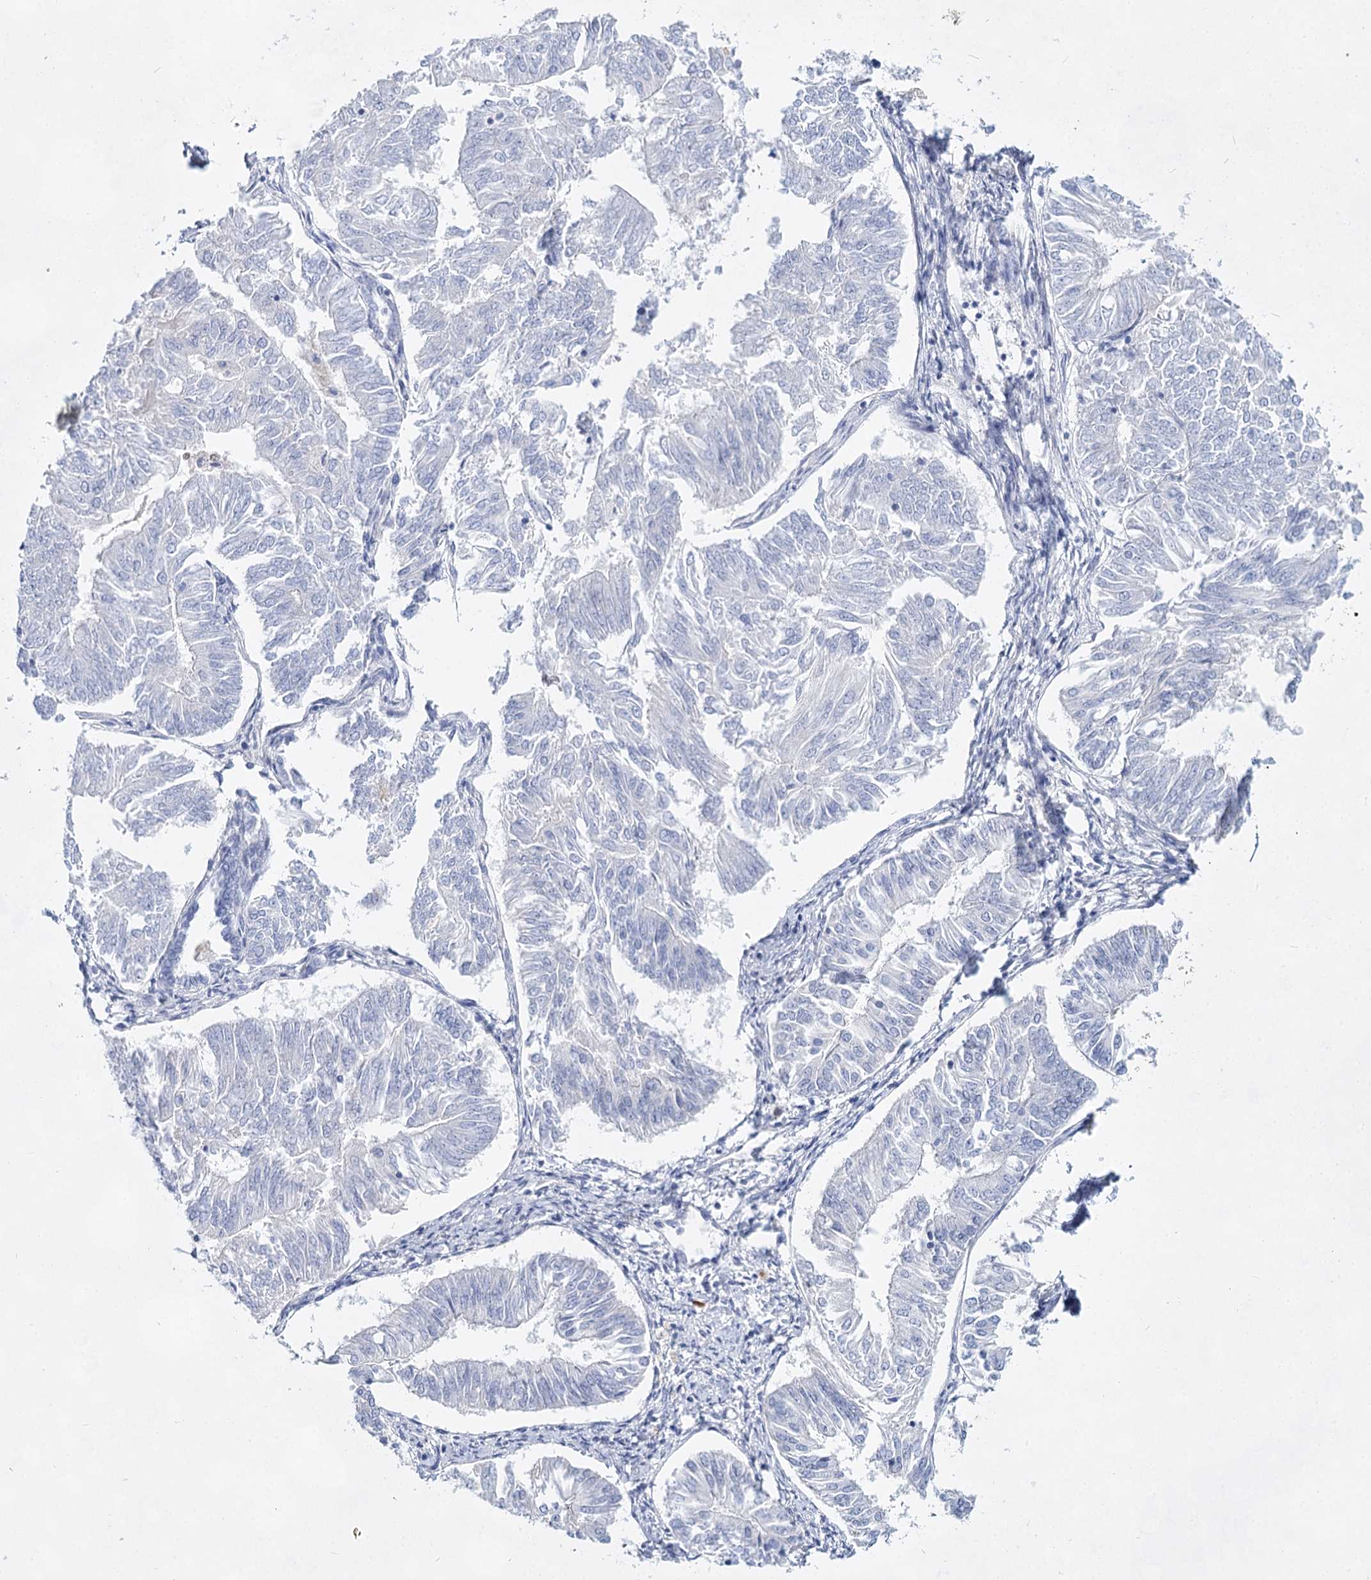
{"staining": {"intensity": "negative", "quantity": "none", "location": "none"}, "tissue": "endometrial cancer", "cell_type": "Tumor cells", "image_type": "cancer", "snomed": [{"axis": "morphology", "description": "Adenocarcinoma, NOS"}, {"axis": "topography", "description": "Endometrium"}], "caption": "Tumor cells show no significant staining in endometrial adenocarcinoma.", "gene": "SLC17A2", "patient": {"sex": "female", "age": 58}}